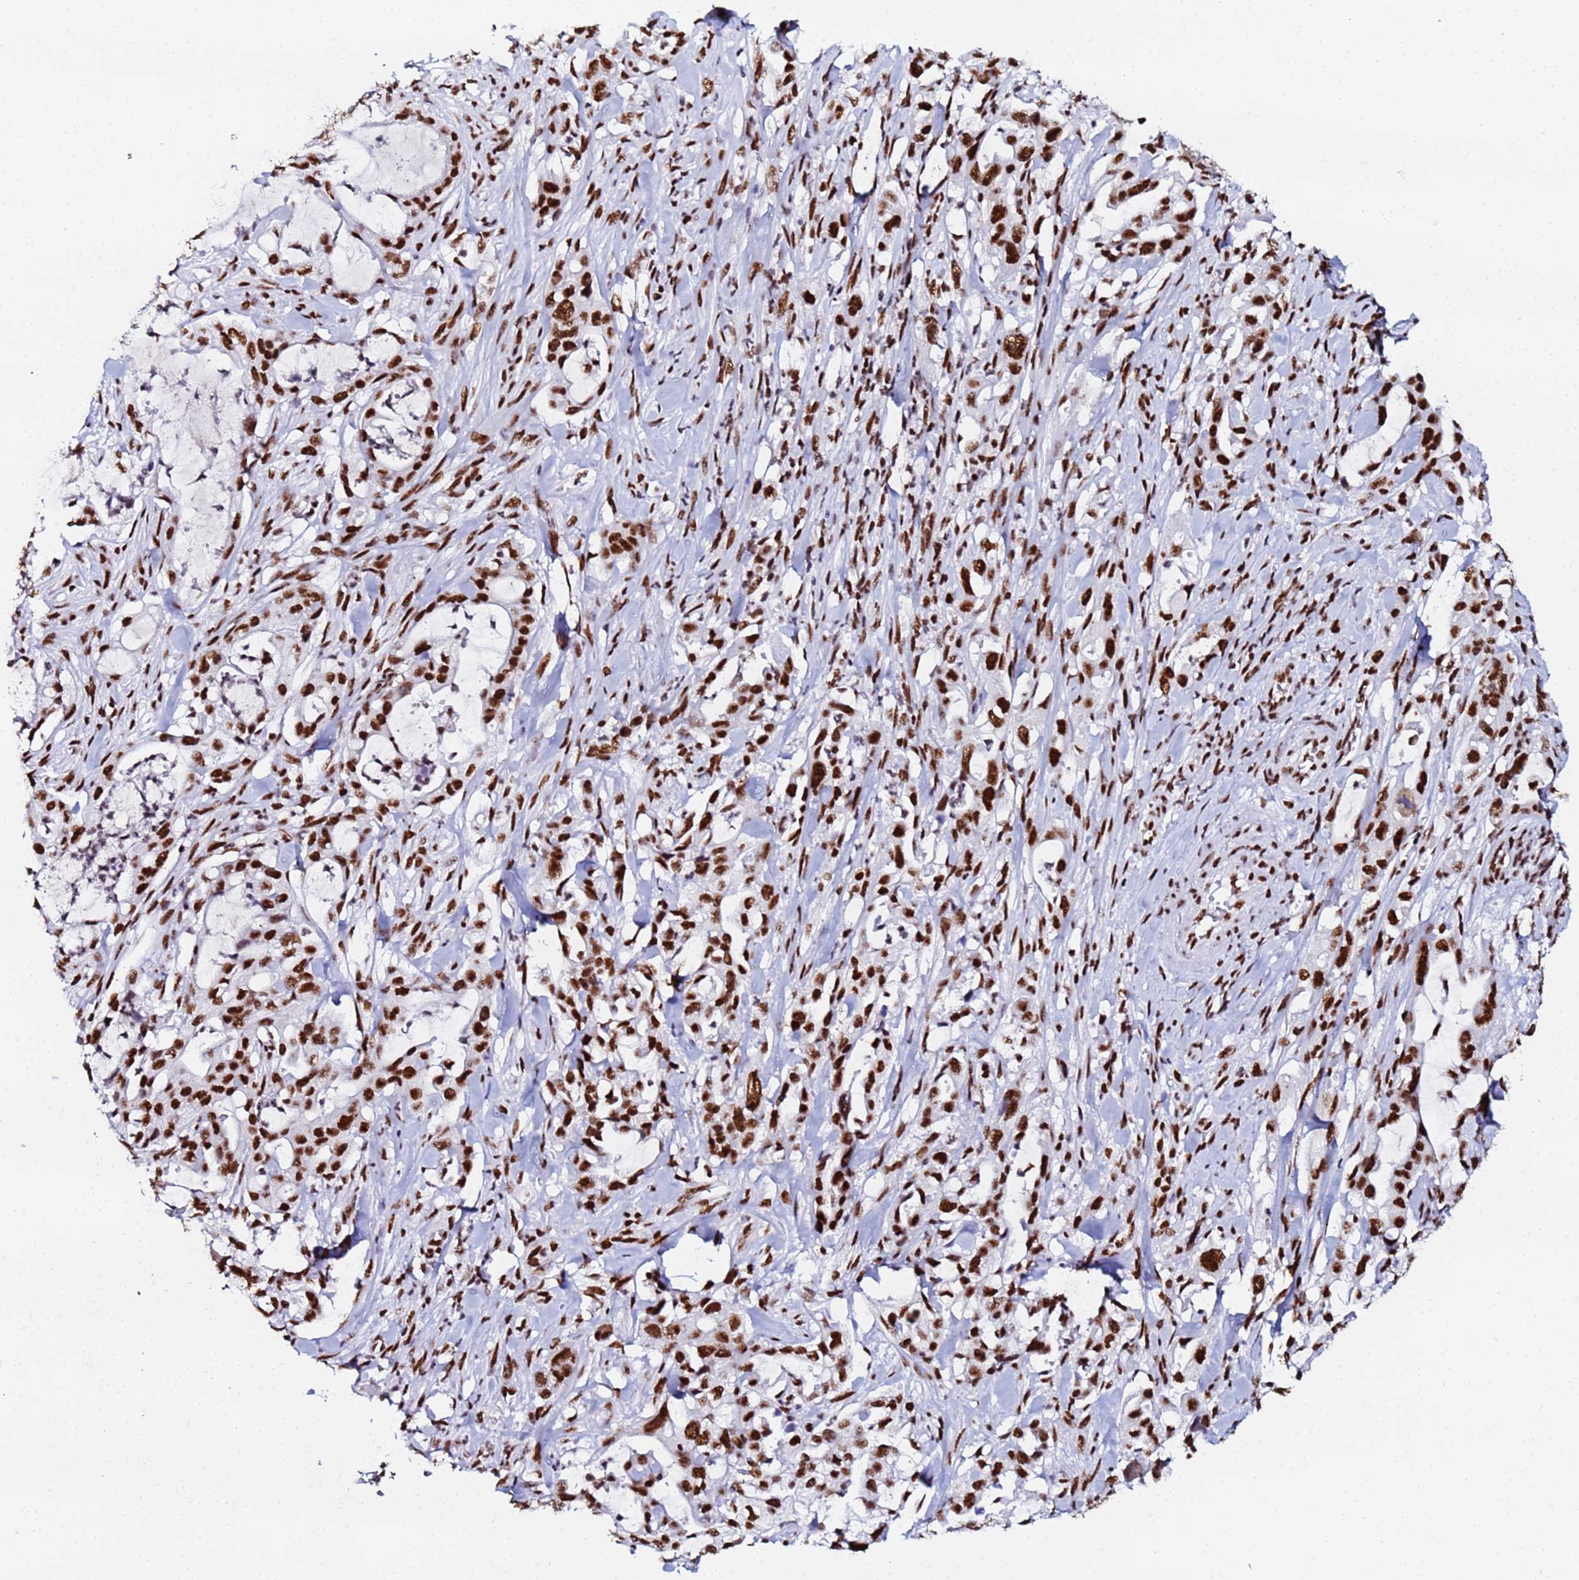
{"staining": {"intensity": "strong", "quantity": ">75%", "location": "nuclear"}, "tissue": "pancreatic cancer", "cell_type": "Tumor cells", "image_type": "cancer", "snomed": [{"axis": "morphology", "description": "Adenocarcinoma, NOS"}, {"axis": "topography", "description": "Pancreas"}], "caption": "Pancreatic cancer (adenocarcinoma) stained with a protein marker shows strong staining in tumor cells.", "gene": "SNRPA1", "patient": {"sex": "female", "age": 61}}